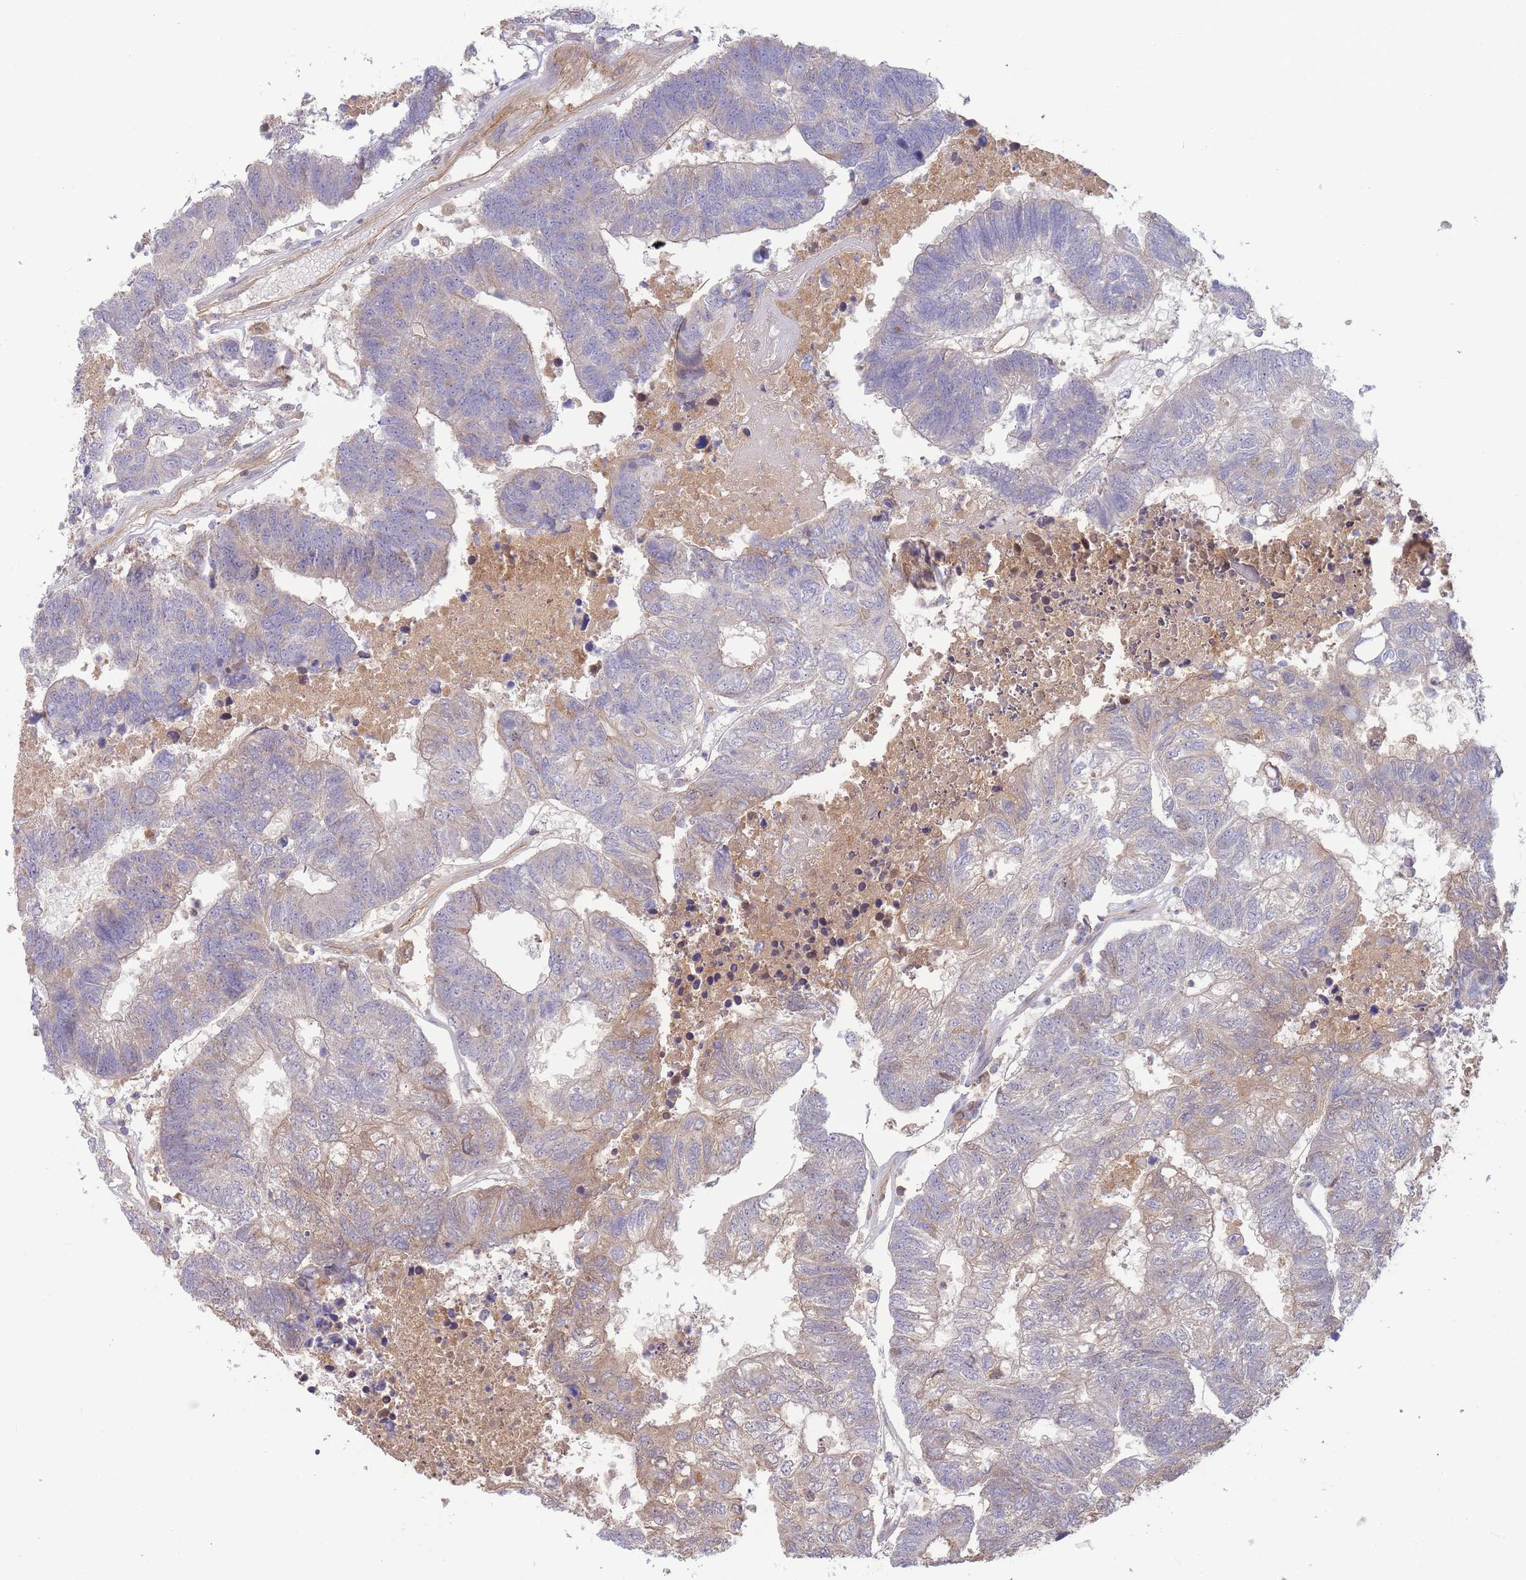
{"staining": {"intensity": "weak", "quantity": "25%-75%", "location": "cytoplasmic/membranous"}, "tissue": "colorectal cancer", "cell_type": "Tumor cells", "image_type": "cancer", "snomed": [{"axis": "morphology", "description": "Adenocarcinoma, NOS"}, {"axis": "topography", "description": "Colon"}], "caption": "Immunohistochemical staining of adenocarcinoma (colorectal) exhibits weak cytoplasmic/membranous protein staining in about 25%-75% of tumor cells.", "gene": "NDUFAF5", "patient": {"sex": "female", "age": 48}}